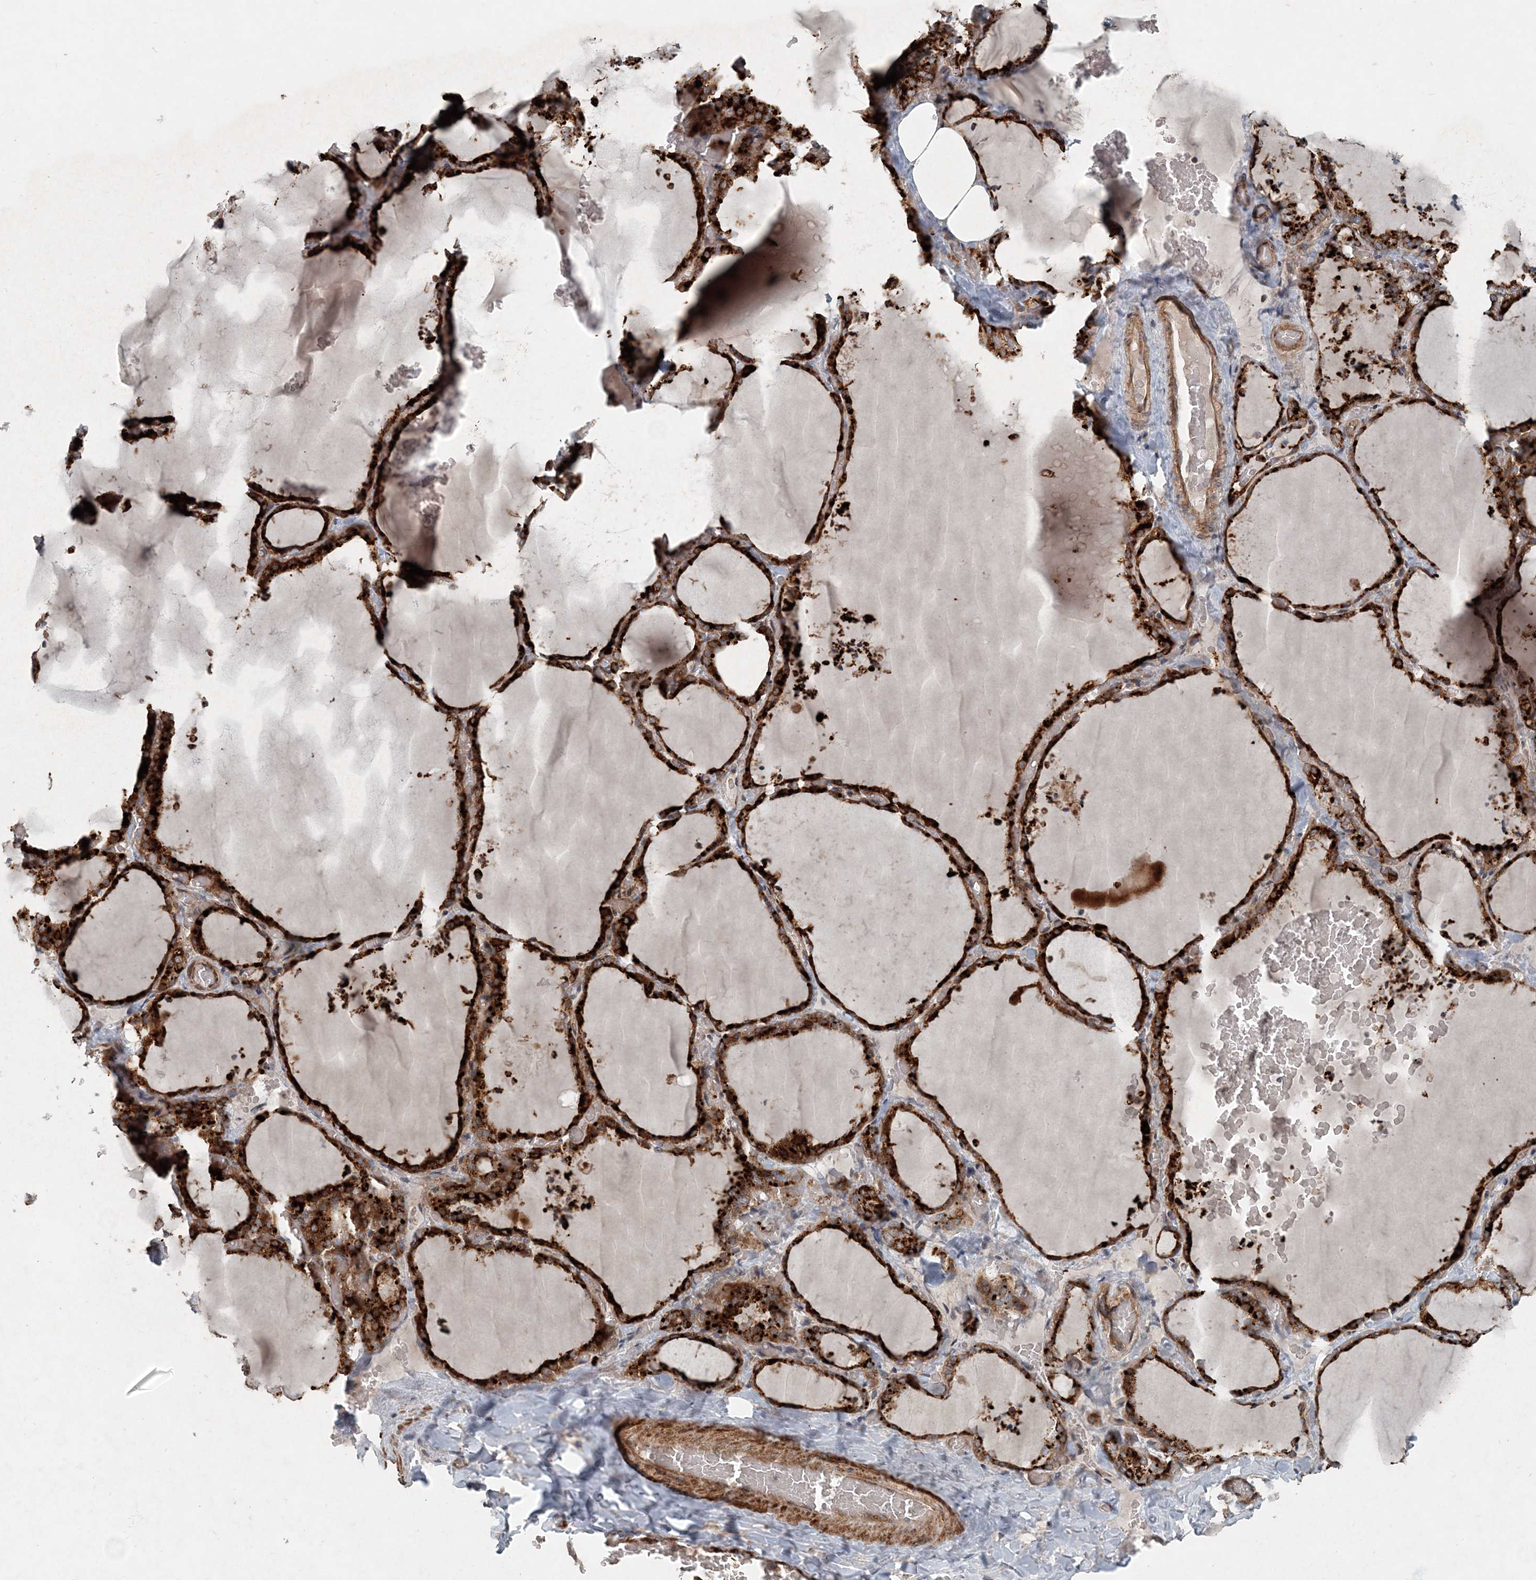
{"staining": {"intensity": "strong", "quantity": ">75%", "location": "cytoplasmic/membranous"}, "tissue": "thyroid gland", "cell_type": "Glandular cells", "image_type": "normal", "snomed": [{"axis": "morphology", "description": "Normal tissue, NOS"}, {"axis": "topography", "description": "Thyroid gland"}], "caption": "Human thyroid gland stained for a protein (brown) demonstrates strong cytoplasmic/membranous positive staining in approximately >75% of glandular cells.", "gene": "INTU", "patient": {"sex": "female", "age": 22}}